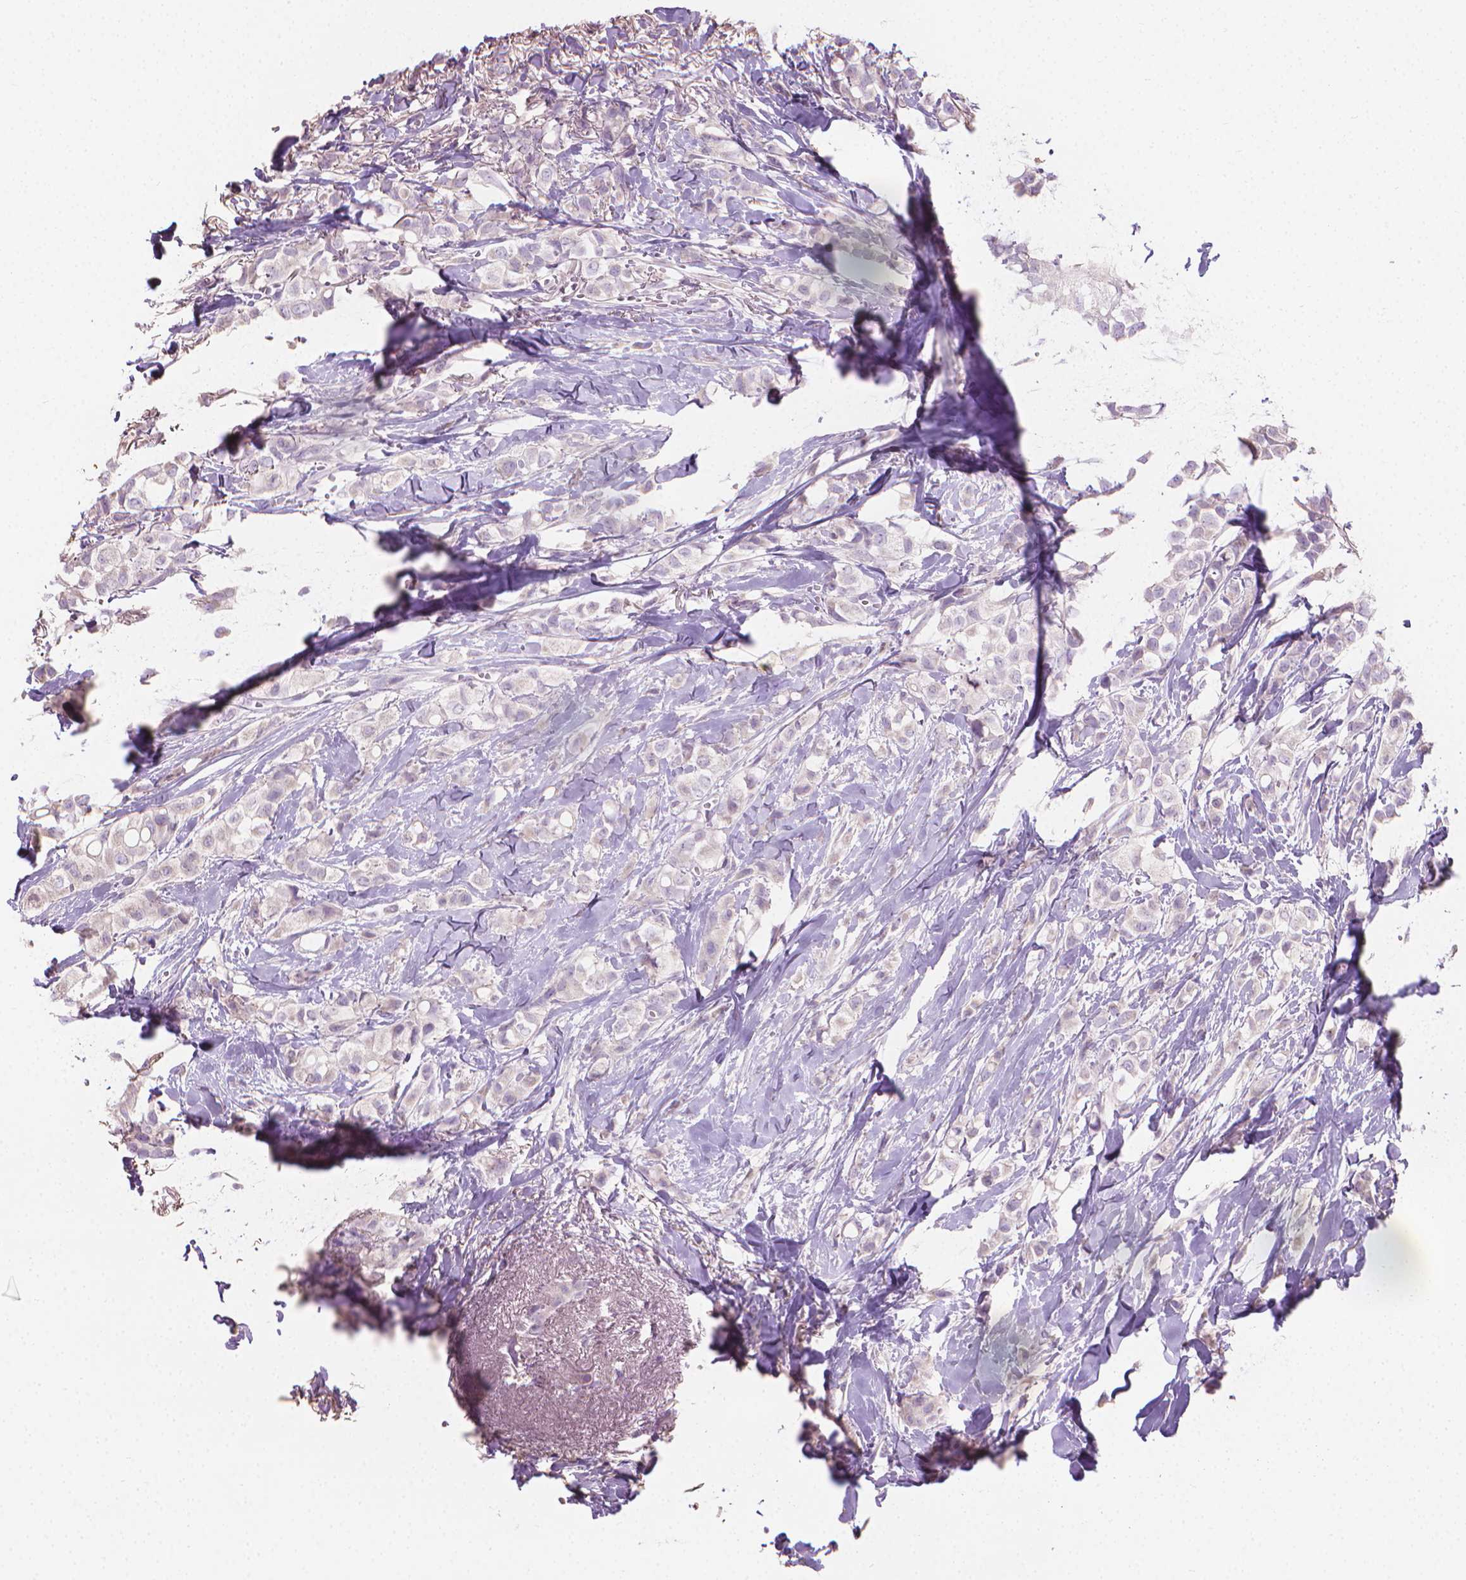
{"staining": {"intensity": "negative", "quantity": "none", "location": "none"}, "tissue": "breast cancer", "cell_type": "Tumor cells", "image_type": "cancer", "snomed": [{"axis": "morphology", "description": "Duct carcinoma"}, {"axis": "topography", "description": "Breast"}], "caption": "Image shows no protein staining in tumor cells of infiltrating ductal carcinoma (breast) tissue.", "gene": "CABCOCO1", "patient": {"sex": "female", "age": 85}}